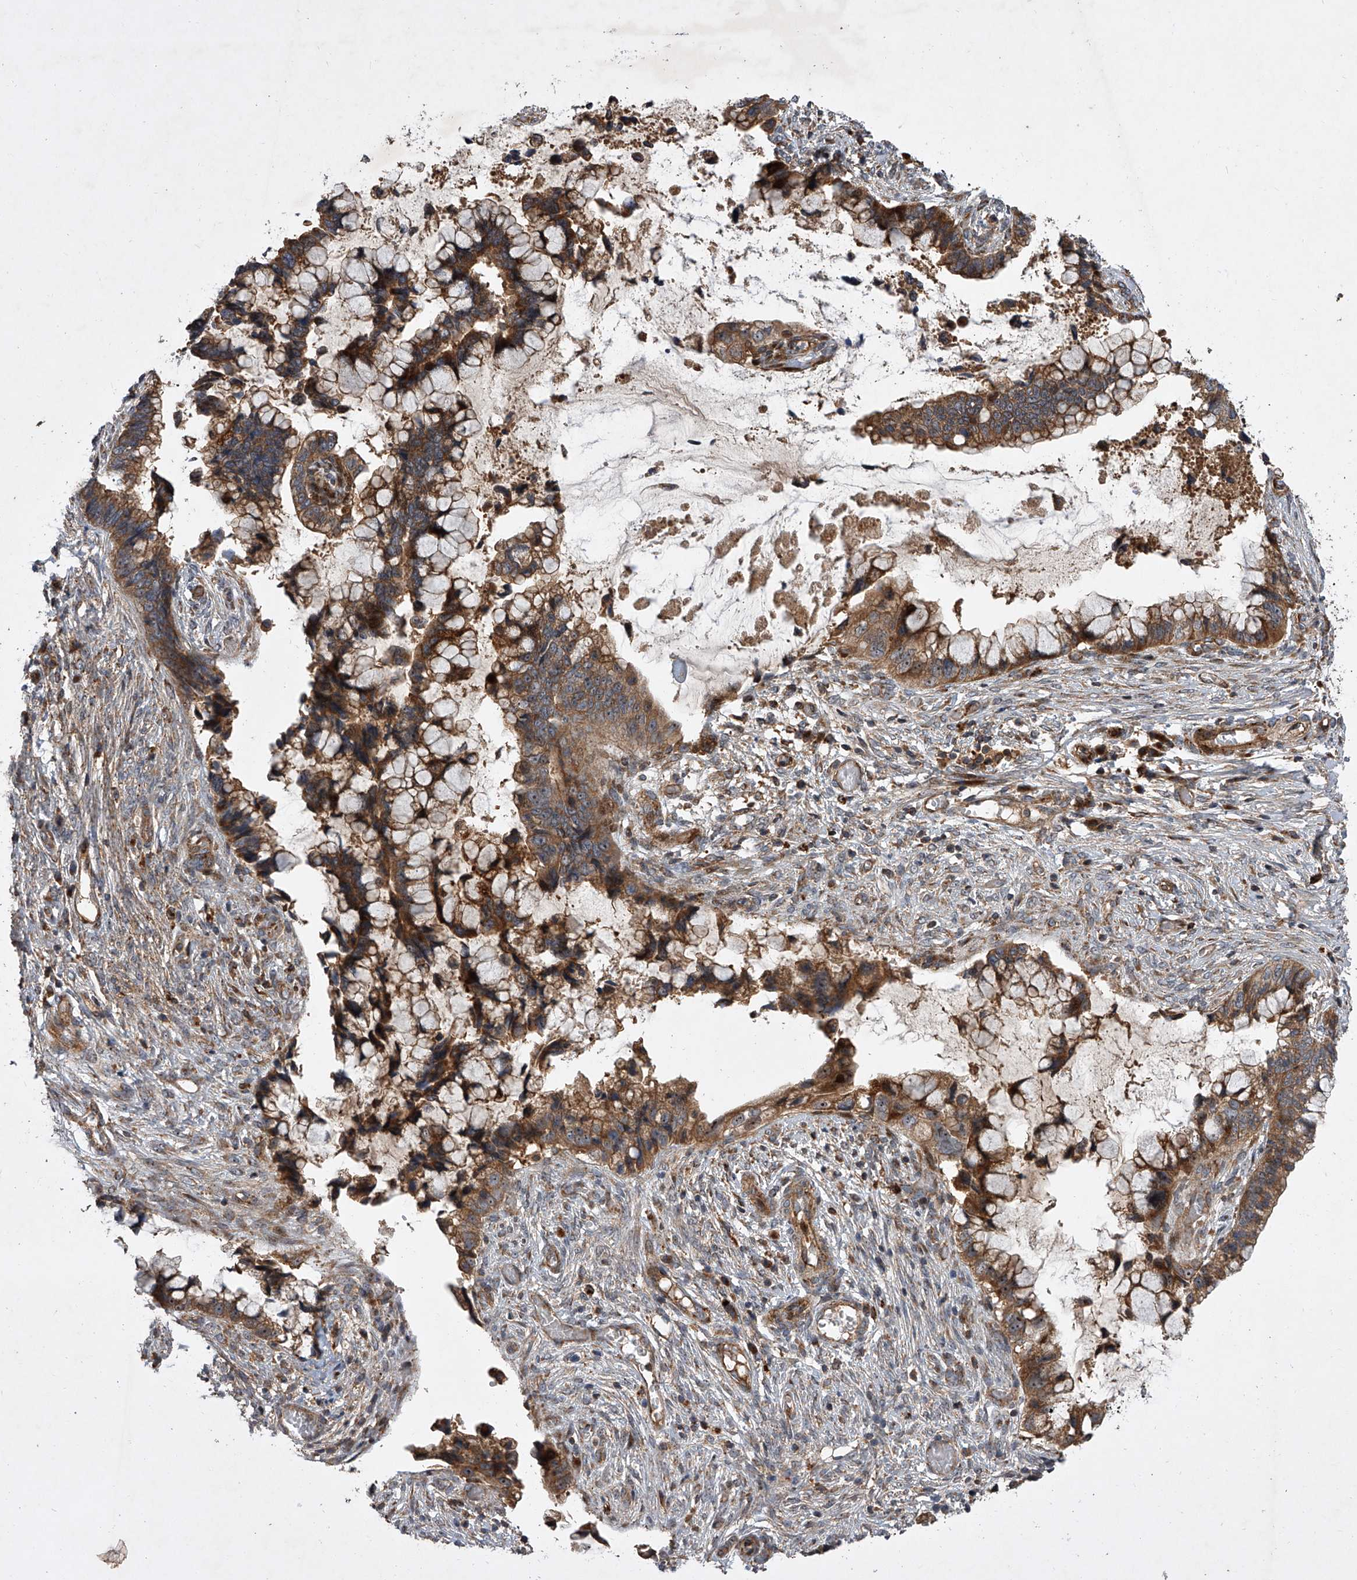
{"staining": {"intensity": "moderate", "quantity": ">75%", "location": "cytoplasmic/membranous"}, "tissue": "cervical cancer", "cell_type": "Tumor cells", "image_type": "cancer", "snomed": [{"axis": "morphology", "description": "Adenocarcinoma, NOS"}, {"axis": "topography", "description": "Cervix"}], "caption": "About >75% of tumor cells in cervical adenocarcinoma exhibit moderate cytoplasmic/membranous protein expression as visualized by brown immunohistochemical staining.", "gene": "USP47", "patient": {"sex": "female", "age": 44}}